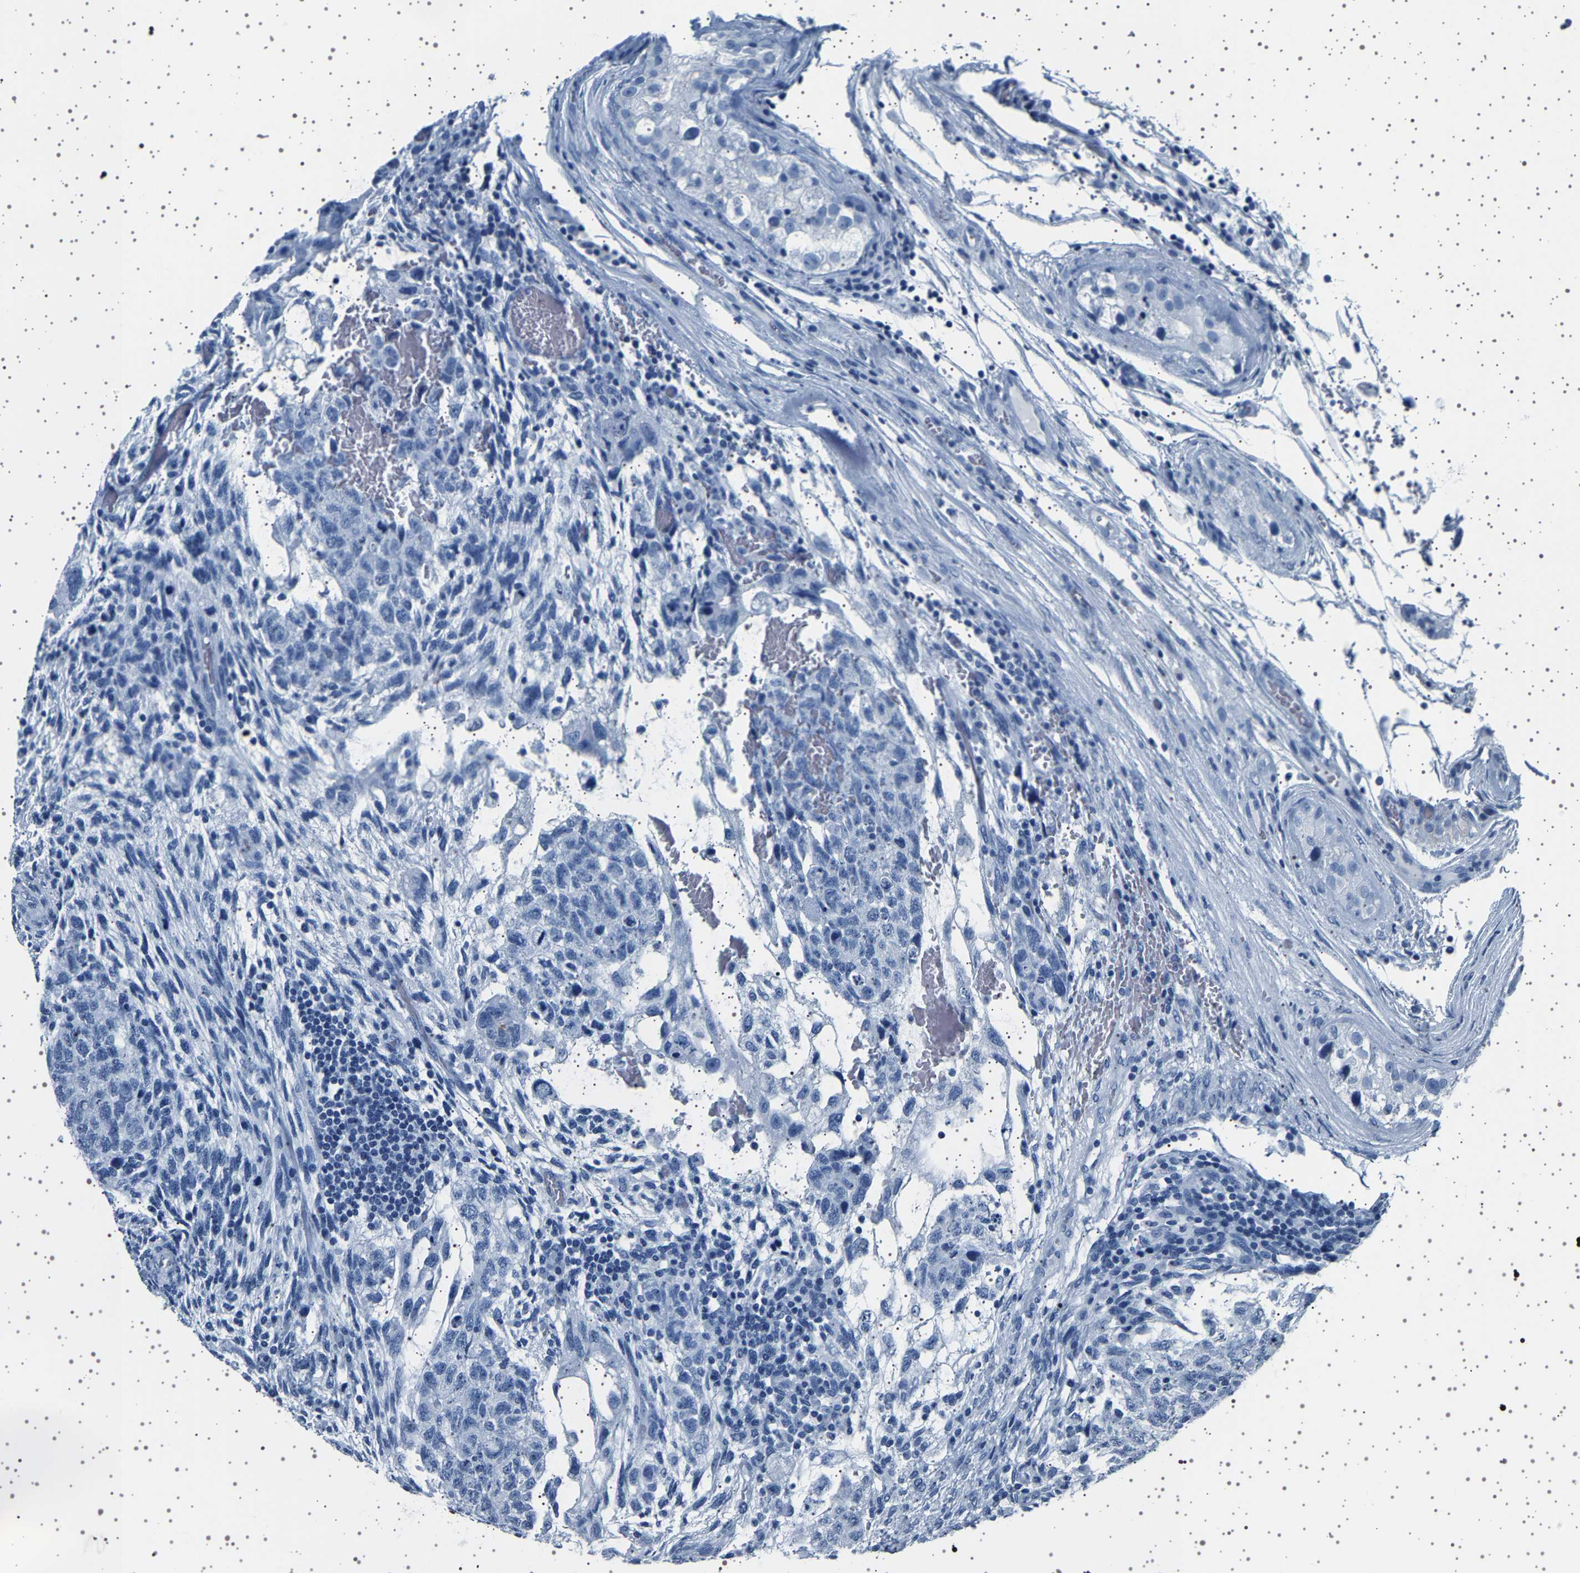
{"staining": {"intensity": "negative", "quantity": "none", "location": "none"}, "tissue": "testis cancer", "cell_type": "Tumor cells", "image_type": "cancer", "snomed": [{"axis": "morphology", "description": "Normal tissue, NOS"}, {"axis": "morphology", "description": "Carcinoma, Embryonal, NOS"}, {"axis": "topography", "description": "Testis"}], "caption": "Immunohistochemistry of human testis cancer shows no expression in tumor cells.", "gene": "TFF3", "patient": {"sex": "male", "age": 36}}